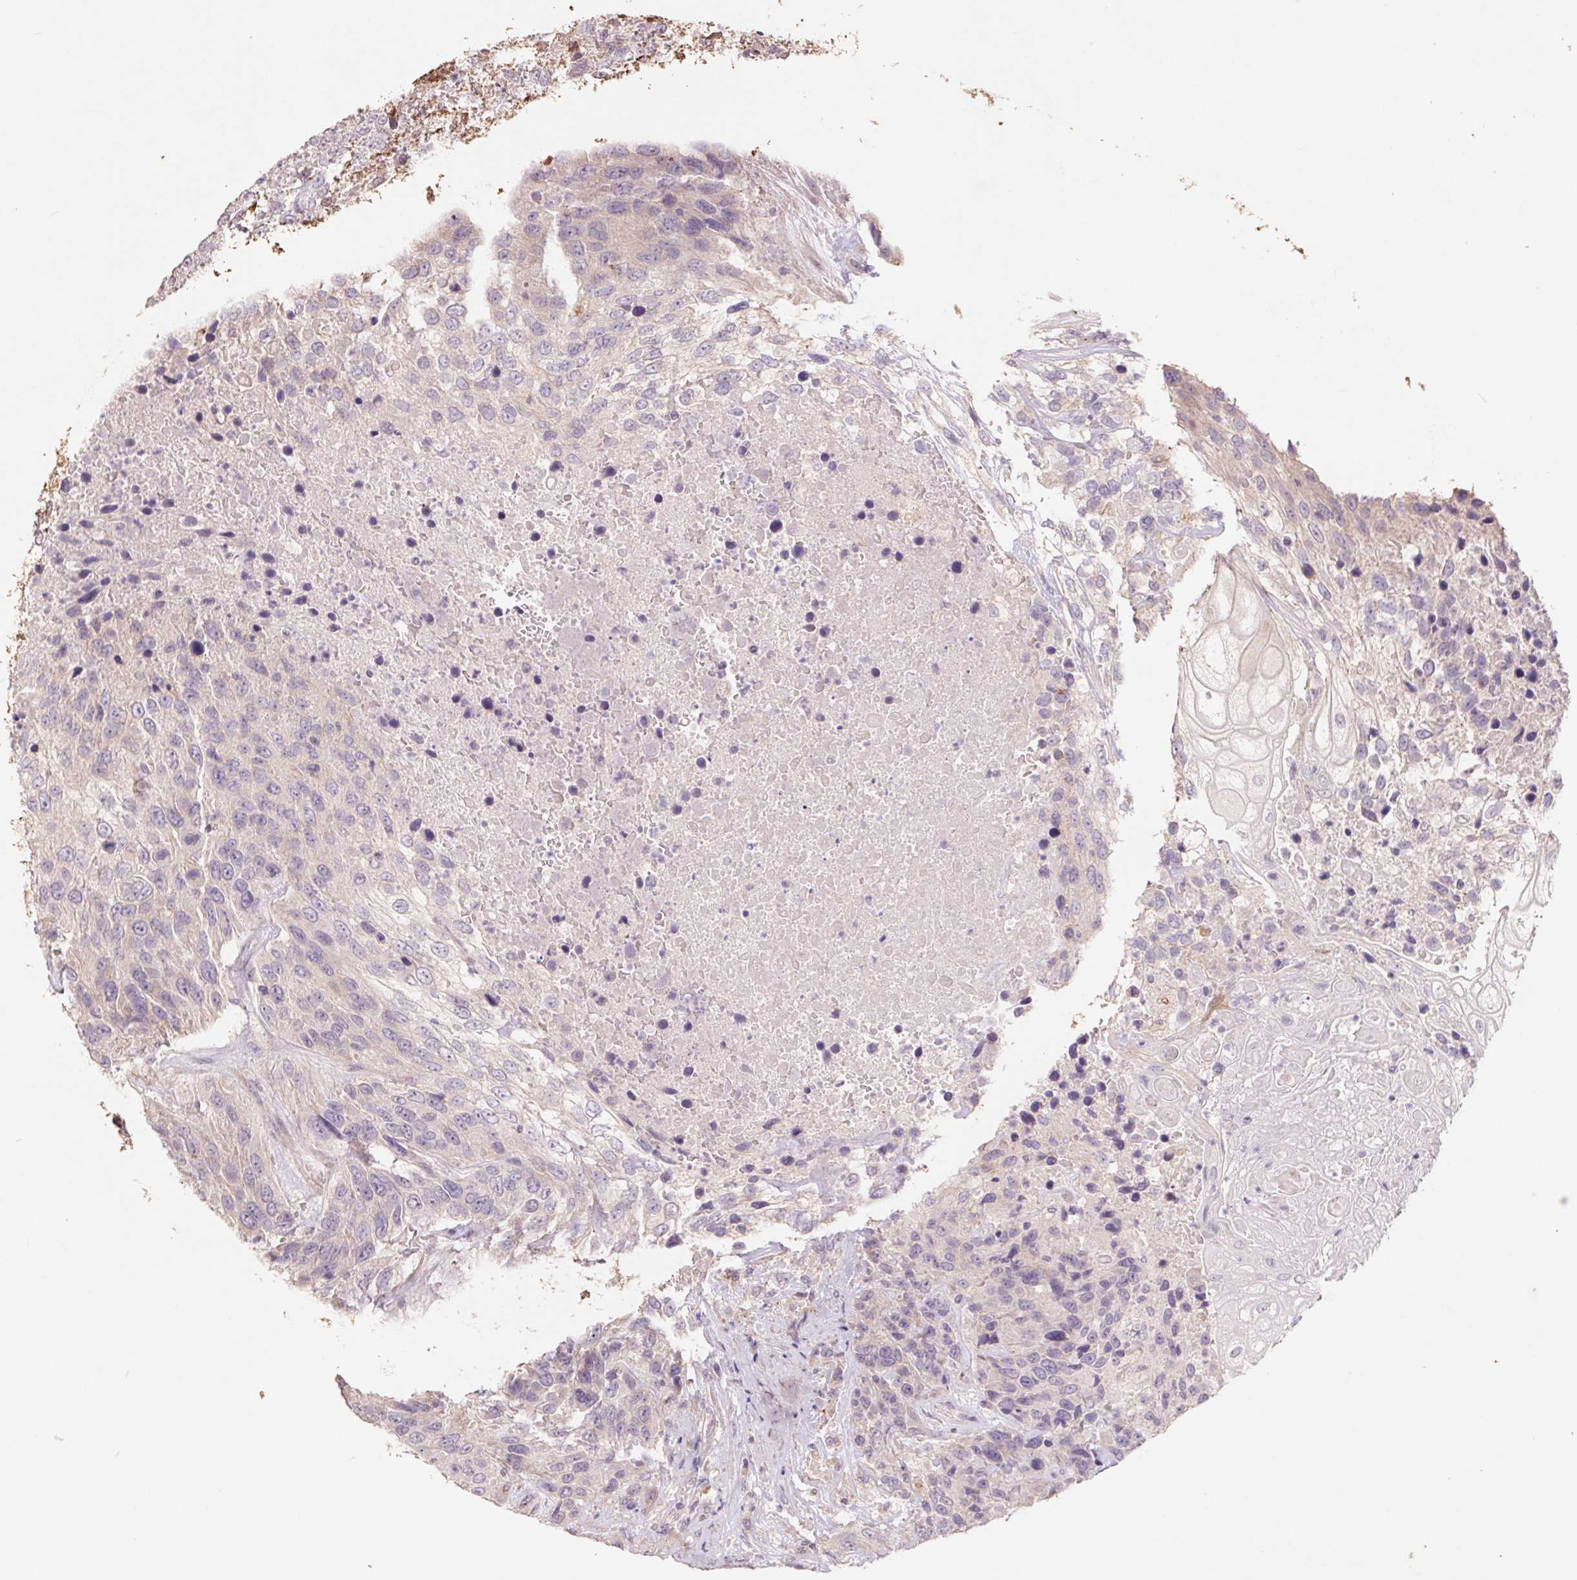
{"staining": {"intensity": "weak", "quantity": "<25%", "location": "cytoplasmic/membranous"}, "tissue": "urothelial cancer", "cell_type": "Tumor cells", "image_type": "cancer", "snomed": [{"axis": "morphology", "description": "Urothelial carcinoma, High grade"}, {"axis": "topography", "description": "Urinary bladder"}], "caption": "An immunohistochemistry (IHC) image of urothelial cancer is shown. There is no staining in tumor cells of urothelial cancer.", "gene": "GRM2", "patient": {"sex": "female", "age": 70}}